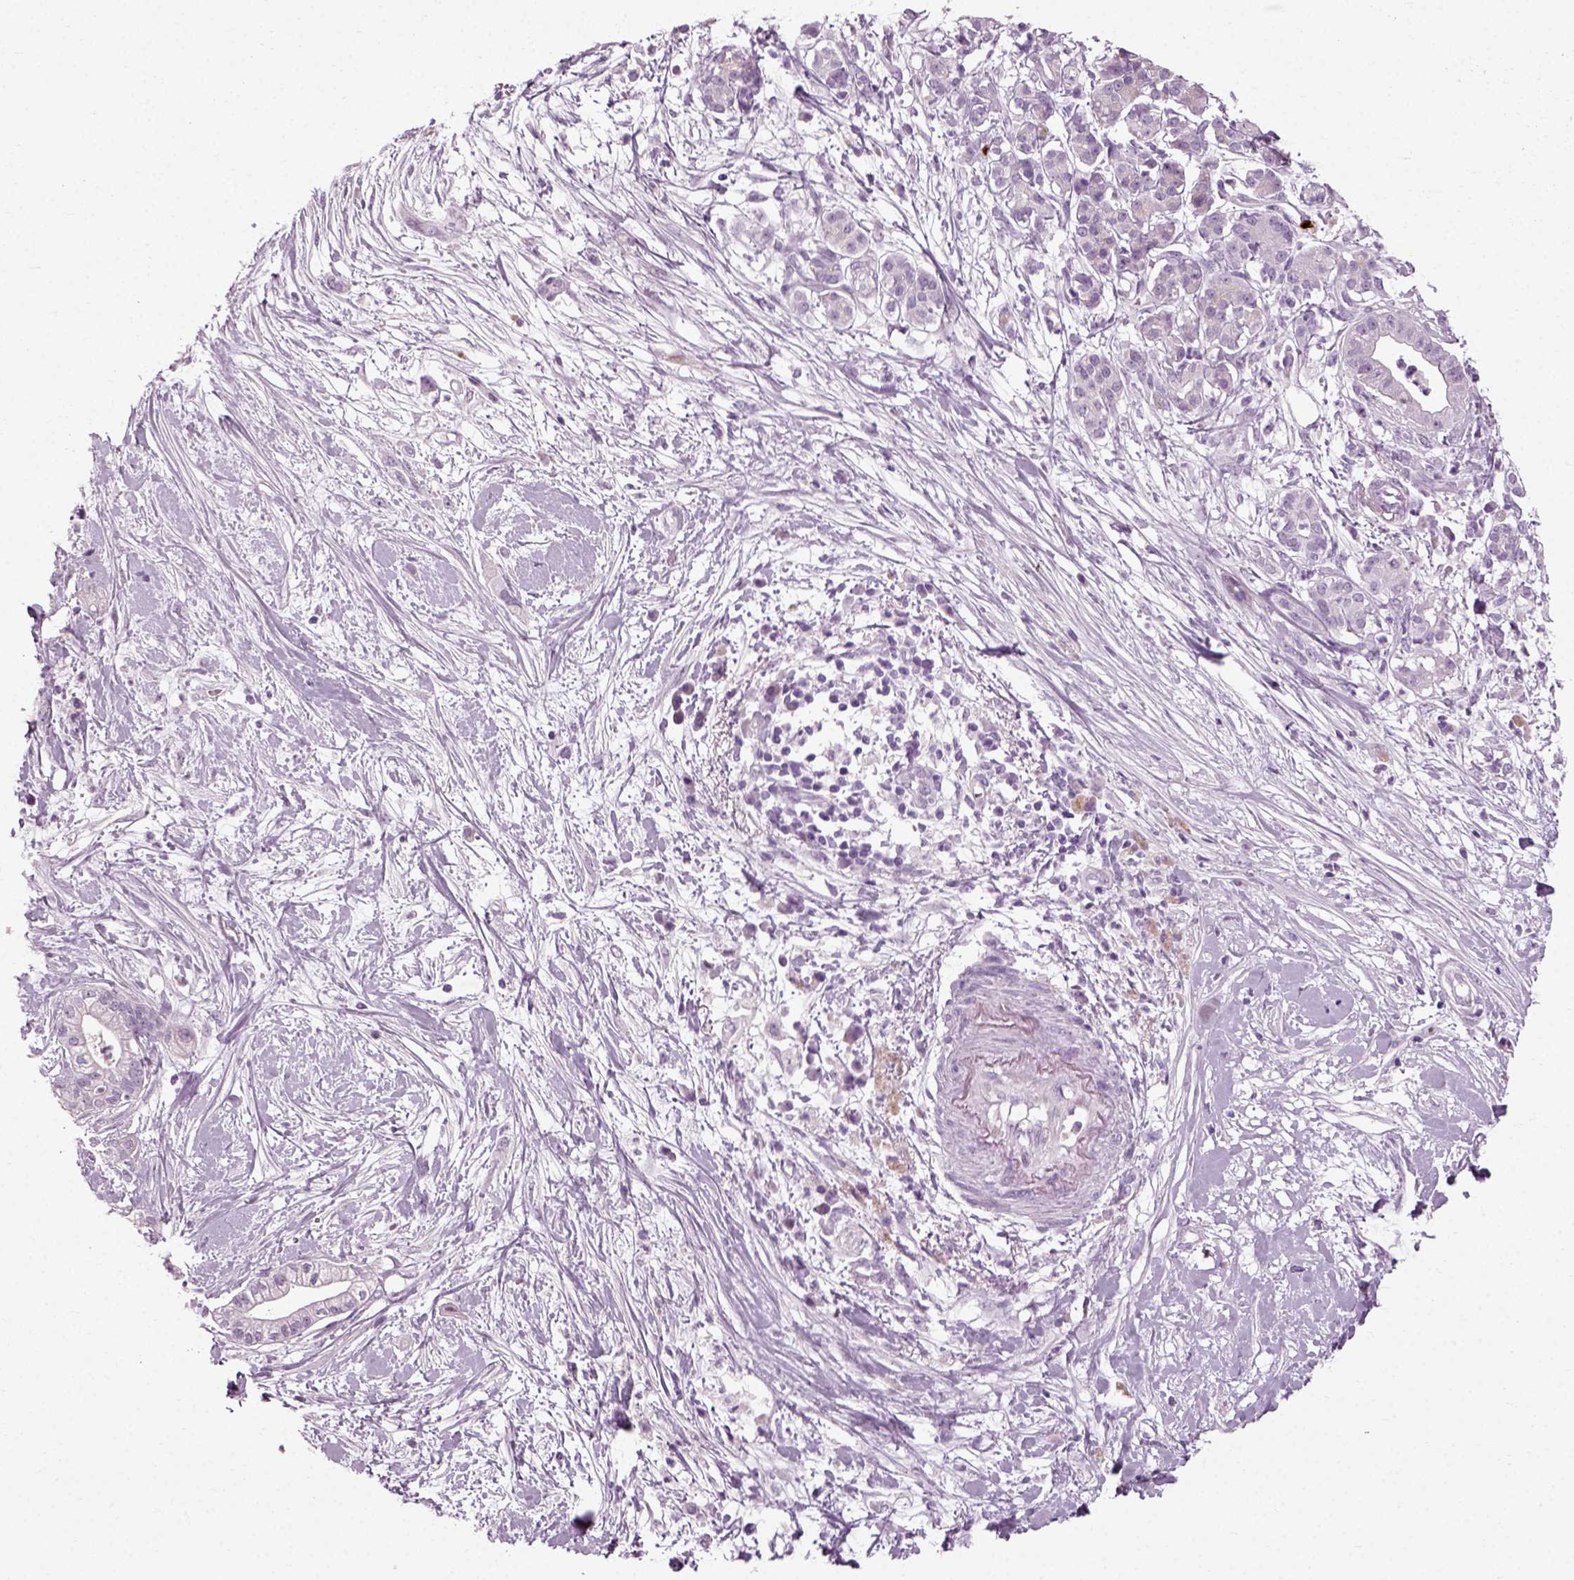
{"staining": {"intensity": "negative", "quantity": "none", "location": "none"}, "tissue": "pancreatic cancer", "cell_type": "Tumor cells", "image_type": "cancer", "snomed": [{"axis": "morphology", "description": "Normal tissue, NOS"}, {"axis": "morphology", "description": "Adenocarcinoma, NOS"}, {"axis": "topography", "description": "Lymph node"}, {"axis": "topography", "description": "Pancreas"}], "caption": "This micrograph is of pancreatic cancer stained with immunohistochemistry (IHC) to label a protein in brown with the nuclei are counter-stained blue. There is no positivity in tumor cells. The staining was performed using DAB (3,3'-diaminobenzidine) to visualize the protein expression in brown, while the nuclei were stained in blue with hematoxylin (Magnification: 20x).", "gene": "SCG5", "patient": {"sex": "female", "age": 58}}